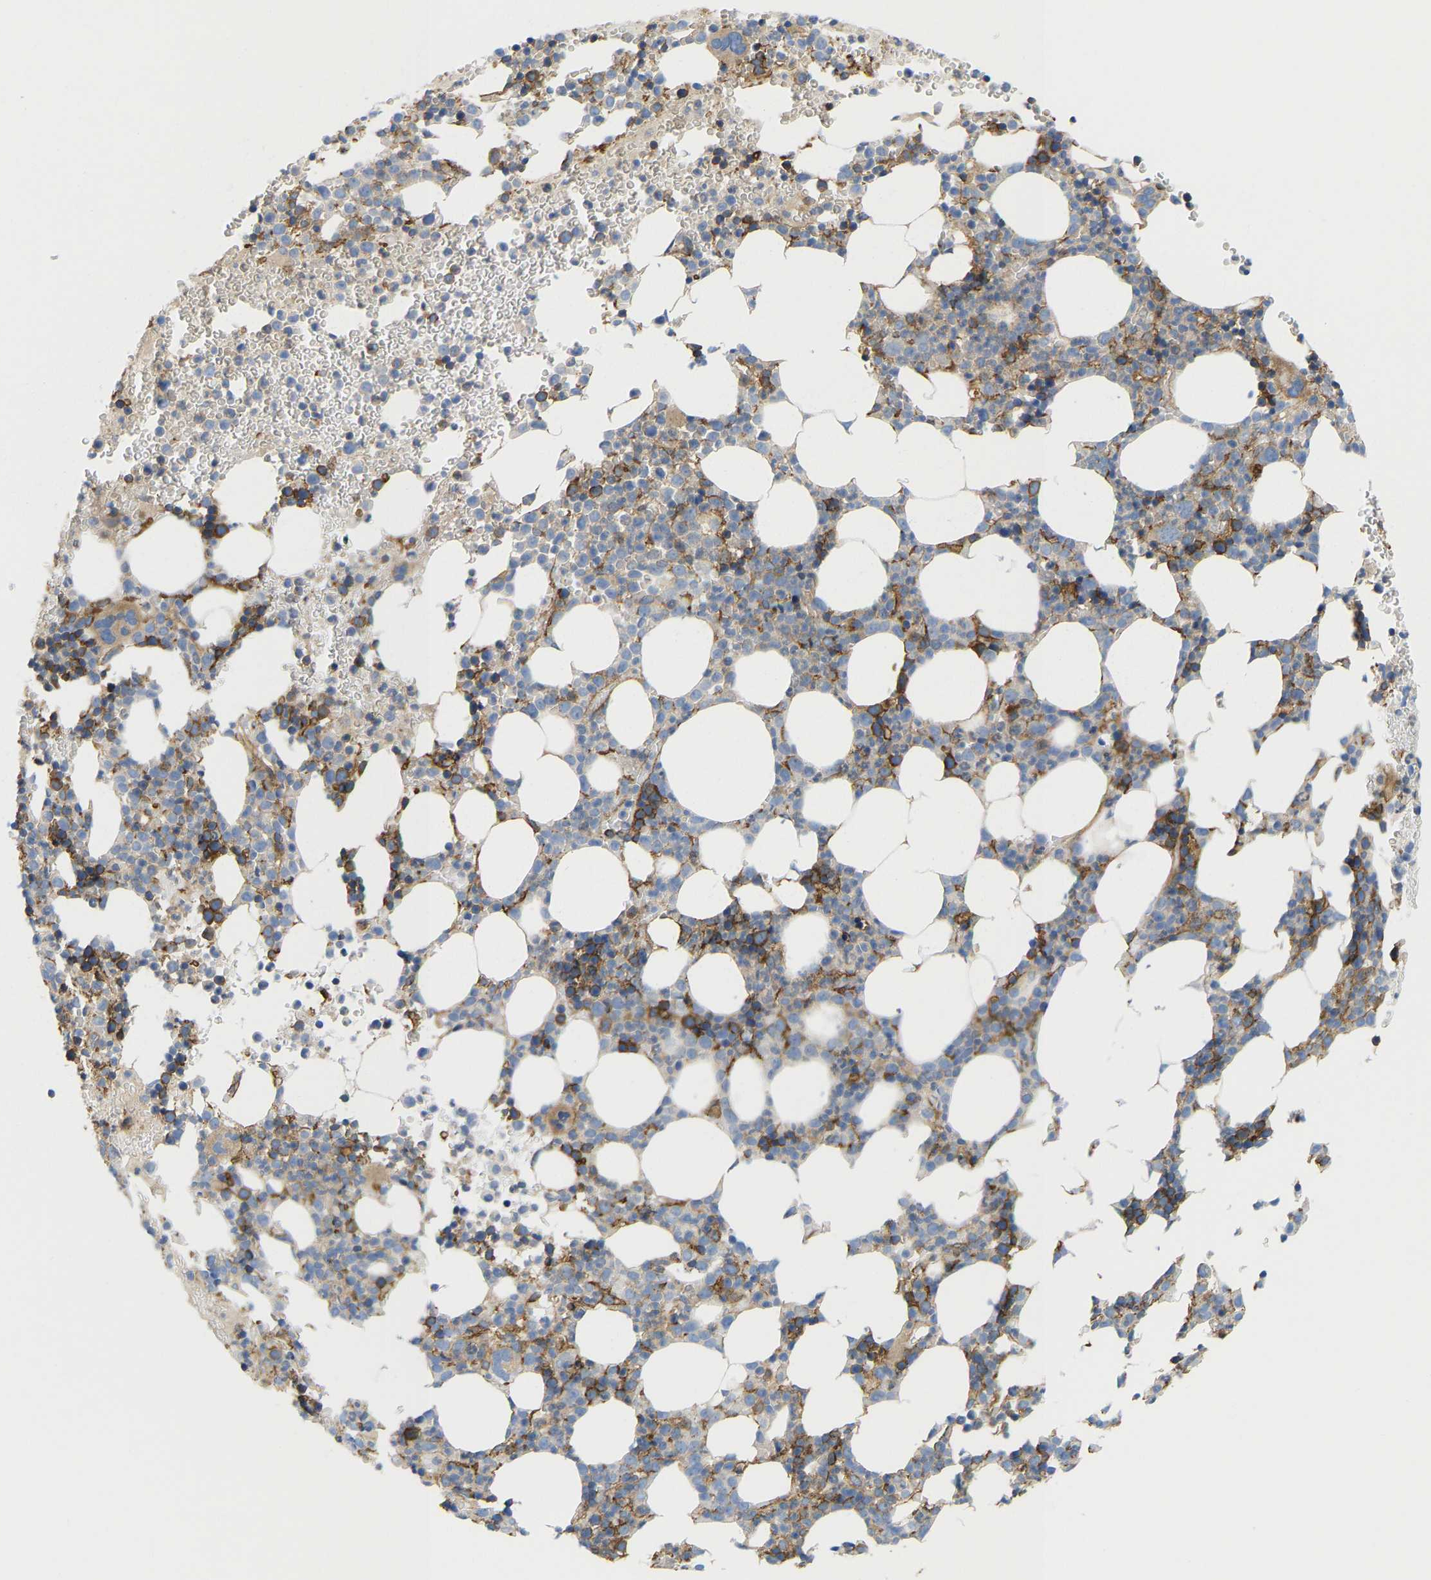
{"staining": {"intensity": "moderate", "quantity": "<25%", "location": "cytoplasmic/membranous"}, "tissue": "bone marrow", "cell_type": "Hematopoietic cells", "image_type": "normal", "snomed": [{"axis": "morphology", "description": "Normal tissue, NOS"}, {"axis": "morphology", "description": "Inflammation, NOS"}, {"axis": "topography", "description": "Bone marrow"}], "caption": "DAB (3,3'-diaminobenzidine) immunohistochemical staining of benign bone marrow exhibits moderate cytoplasmic/membranous protein positivity in approximately <25% of hematopoietic cells. The staining was performed using DAB, with brown indicating positive protein expression. Nuclei are stained blue with hematoxylin.", "gene": "PICALM", "patient": {"sex": "female", "age": 67}}